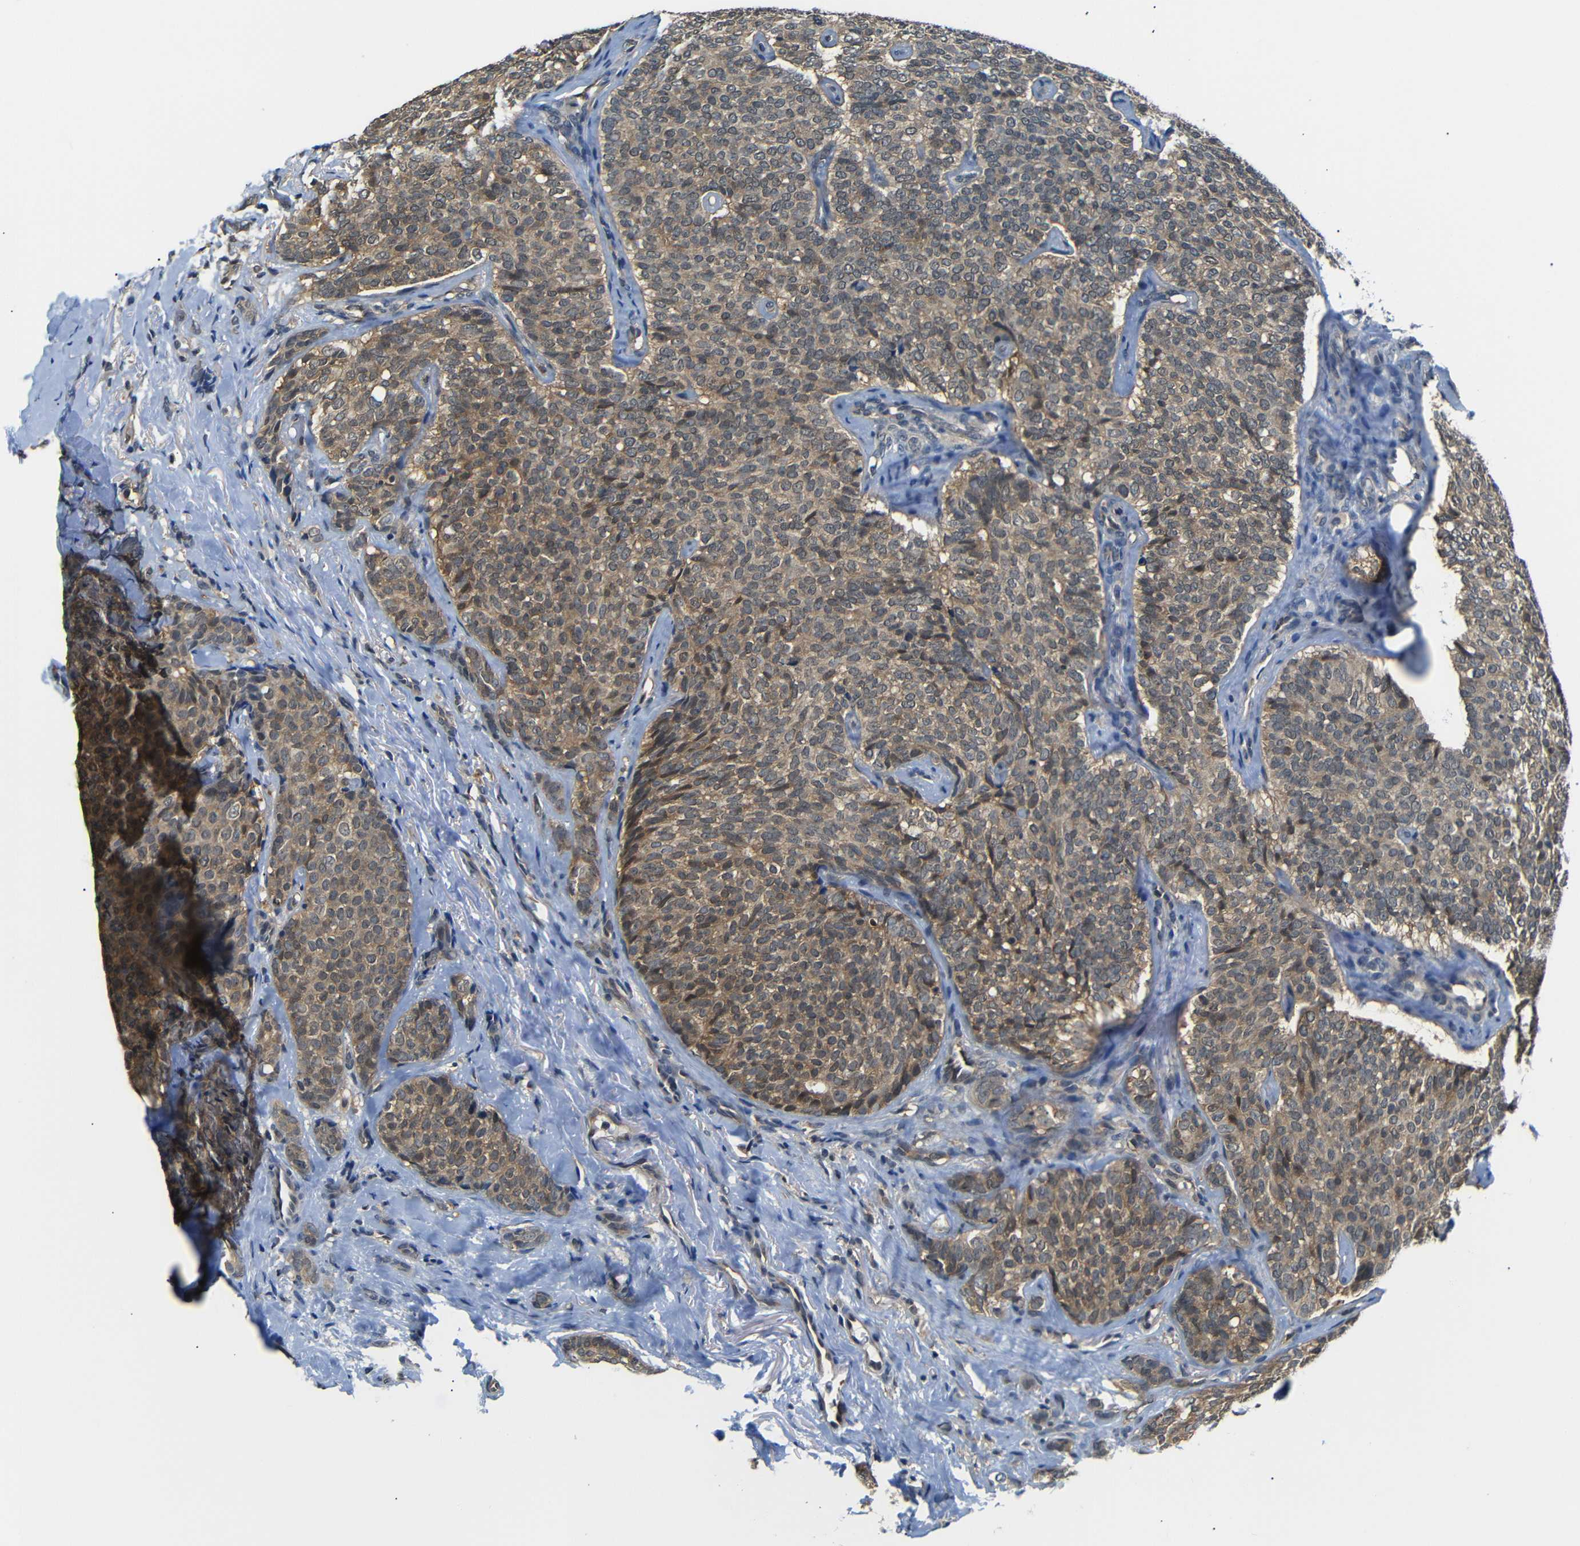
{"staining": {"intensity": "moderate", "quantity": ">75%", "location": "cytoplasmic/membranous"}, "tissue": "breast cancer", "cell_type": "Tumor cells", "image_type": "cancer", "snomed": [{"axis": "morphology", "description": "Lobular carcinoma"}, {"axis": "topography", "description": "Skin"}, {"axis": "topography", "description": "Breast"}], "caption": "Breast cancer (lobular carcinoma) stained for a protein reveals moderate cytoplasmic/membranous positivity in tumor cells.", "gene": "UBXN1", "patient": {"sex": "female", "age": 46}}